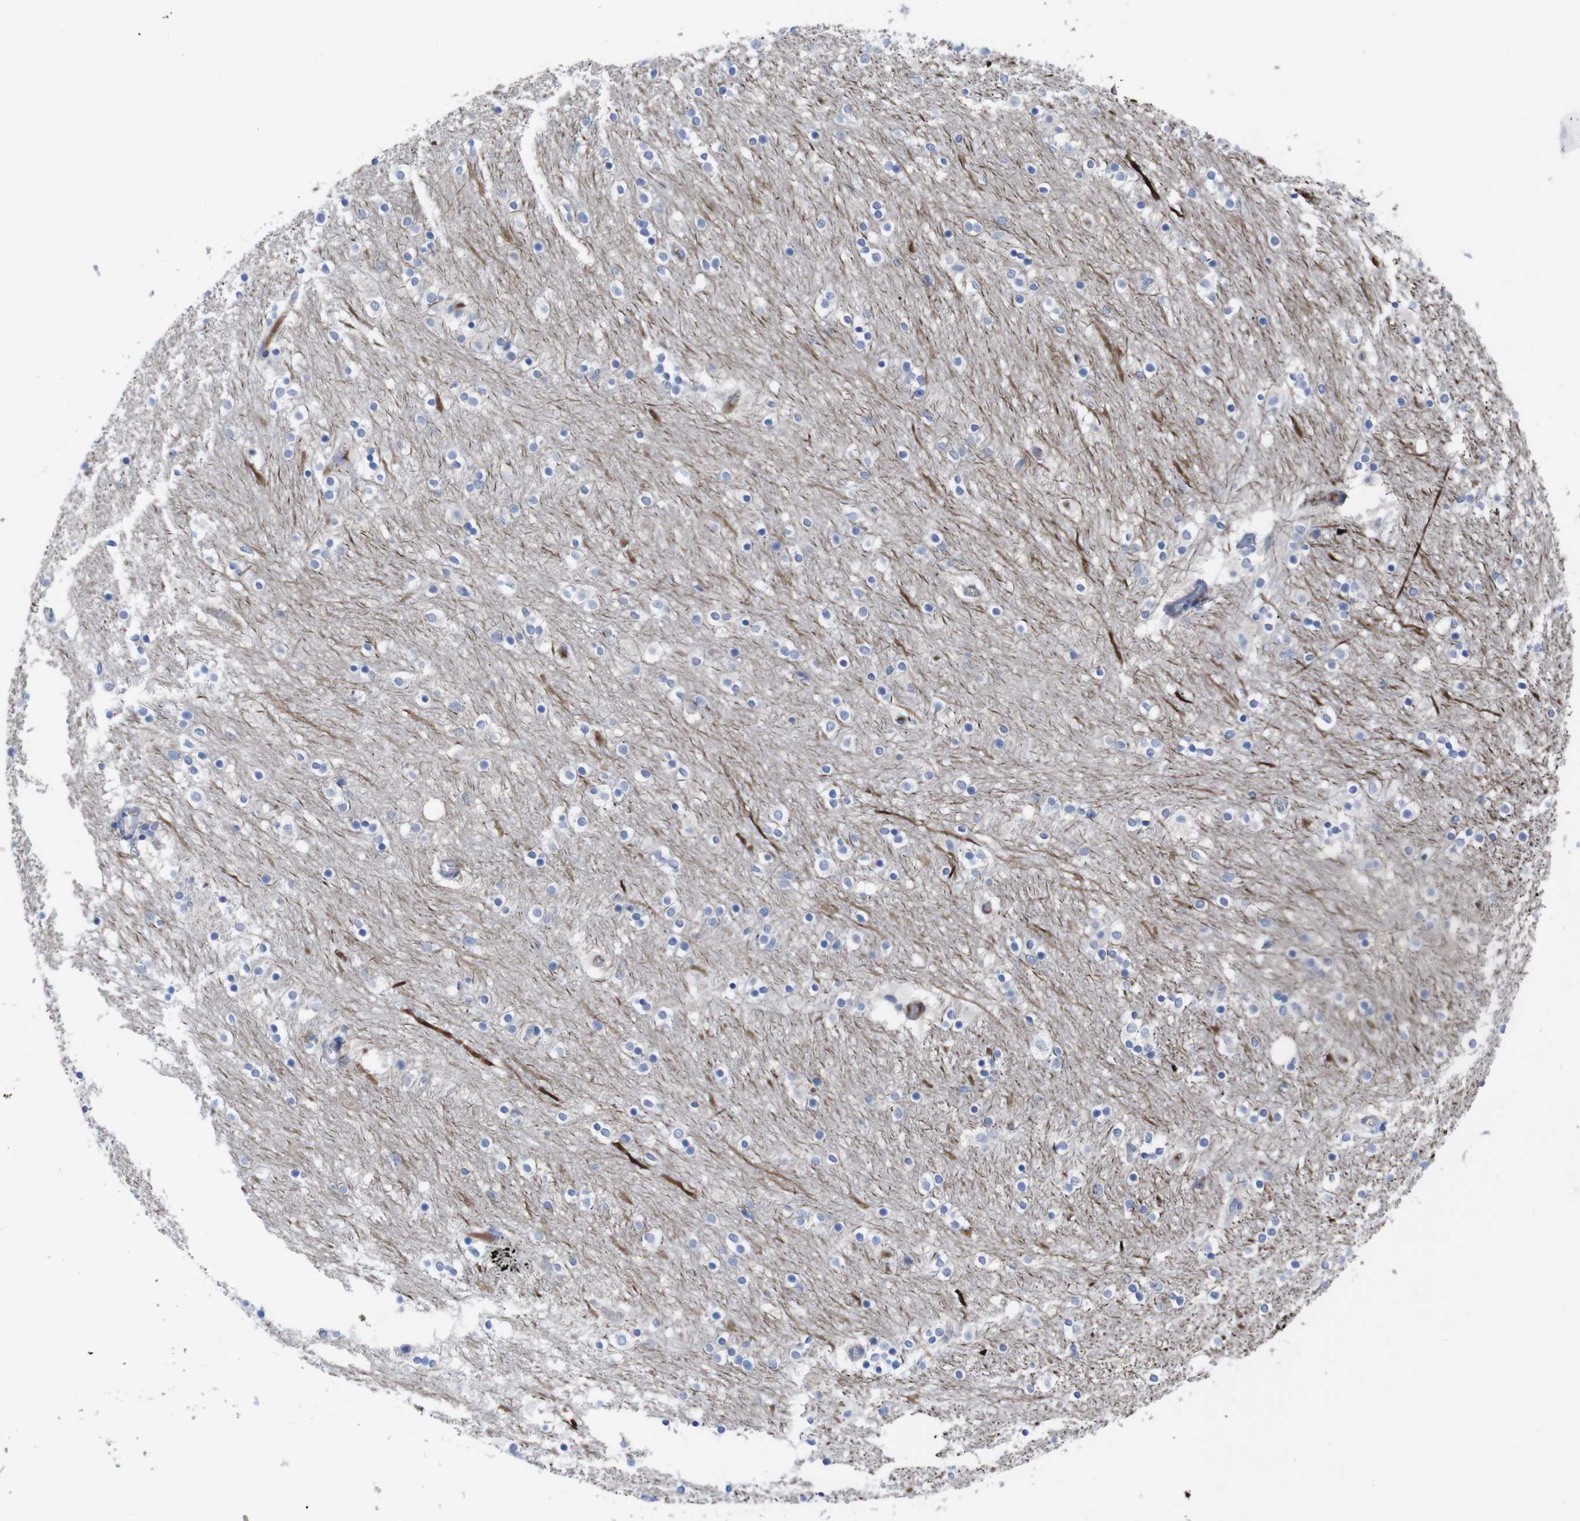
{"staining": {"intensity": "weak", "quantity": "<25%", "location": "cytoplasmic/membranous"}, "tissue": "caudate", "cell_type": "Glial cells", "image_type": "normal", "snomed": [{"axis": "morphology", "description": "Normal tissue, NOS"}, {"axis": "topography", "description": "Lateral ventricle wall"}], "caption": "Immunohistochemistry (IHC) of benign human caudate demonstrates no expression in glial cells. Brightfield microscopy of IHC stained with DAB (3,3'-diaminobenzidine) (brown) and hematoxylin (blue), captured at high magnification.", "gene": "C5AR1", "patient": {"sex": "female", "age": 54}}